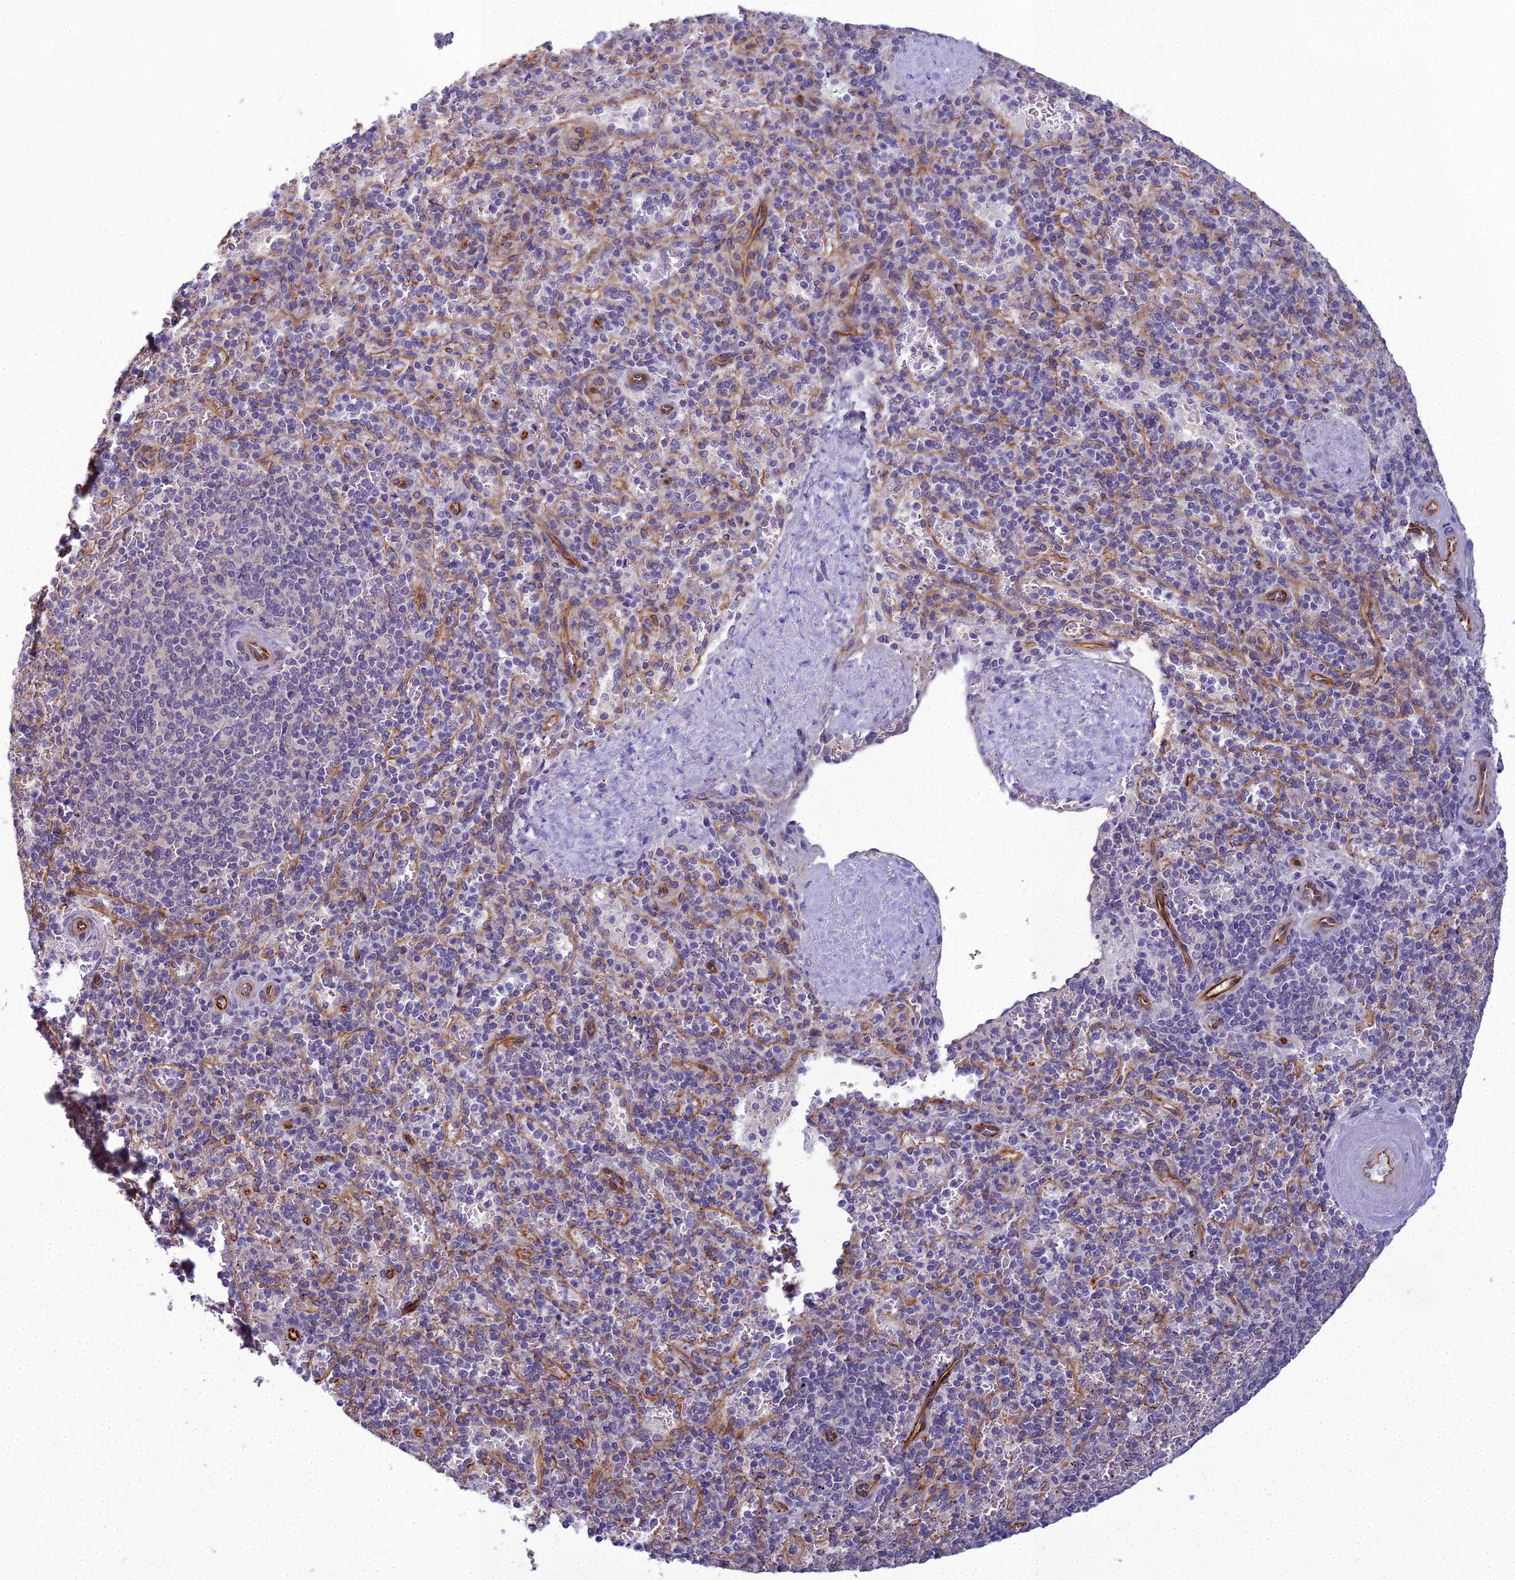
{"staining": {"intensity": "weak", "quantity": "<25%", "location": "nuclear"}, "tissue": "spleen", "cell_type": "Cells in red pulp", "image_type": "normal", "snomed": [{"axis": "morphology", "description": "Normal tissue, NOS"}, {"axis": "topography", "description": "Spleen"}], "caption": "This is an immunohistochemistry histopathology image of normal spleen. There is no positivity in cells in red pulp.", "gene": "RGL3", "patient": {"sex": "male", "age": 82}}